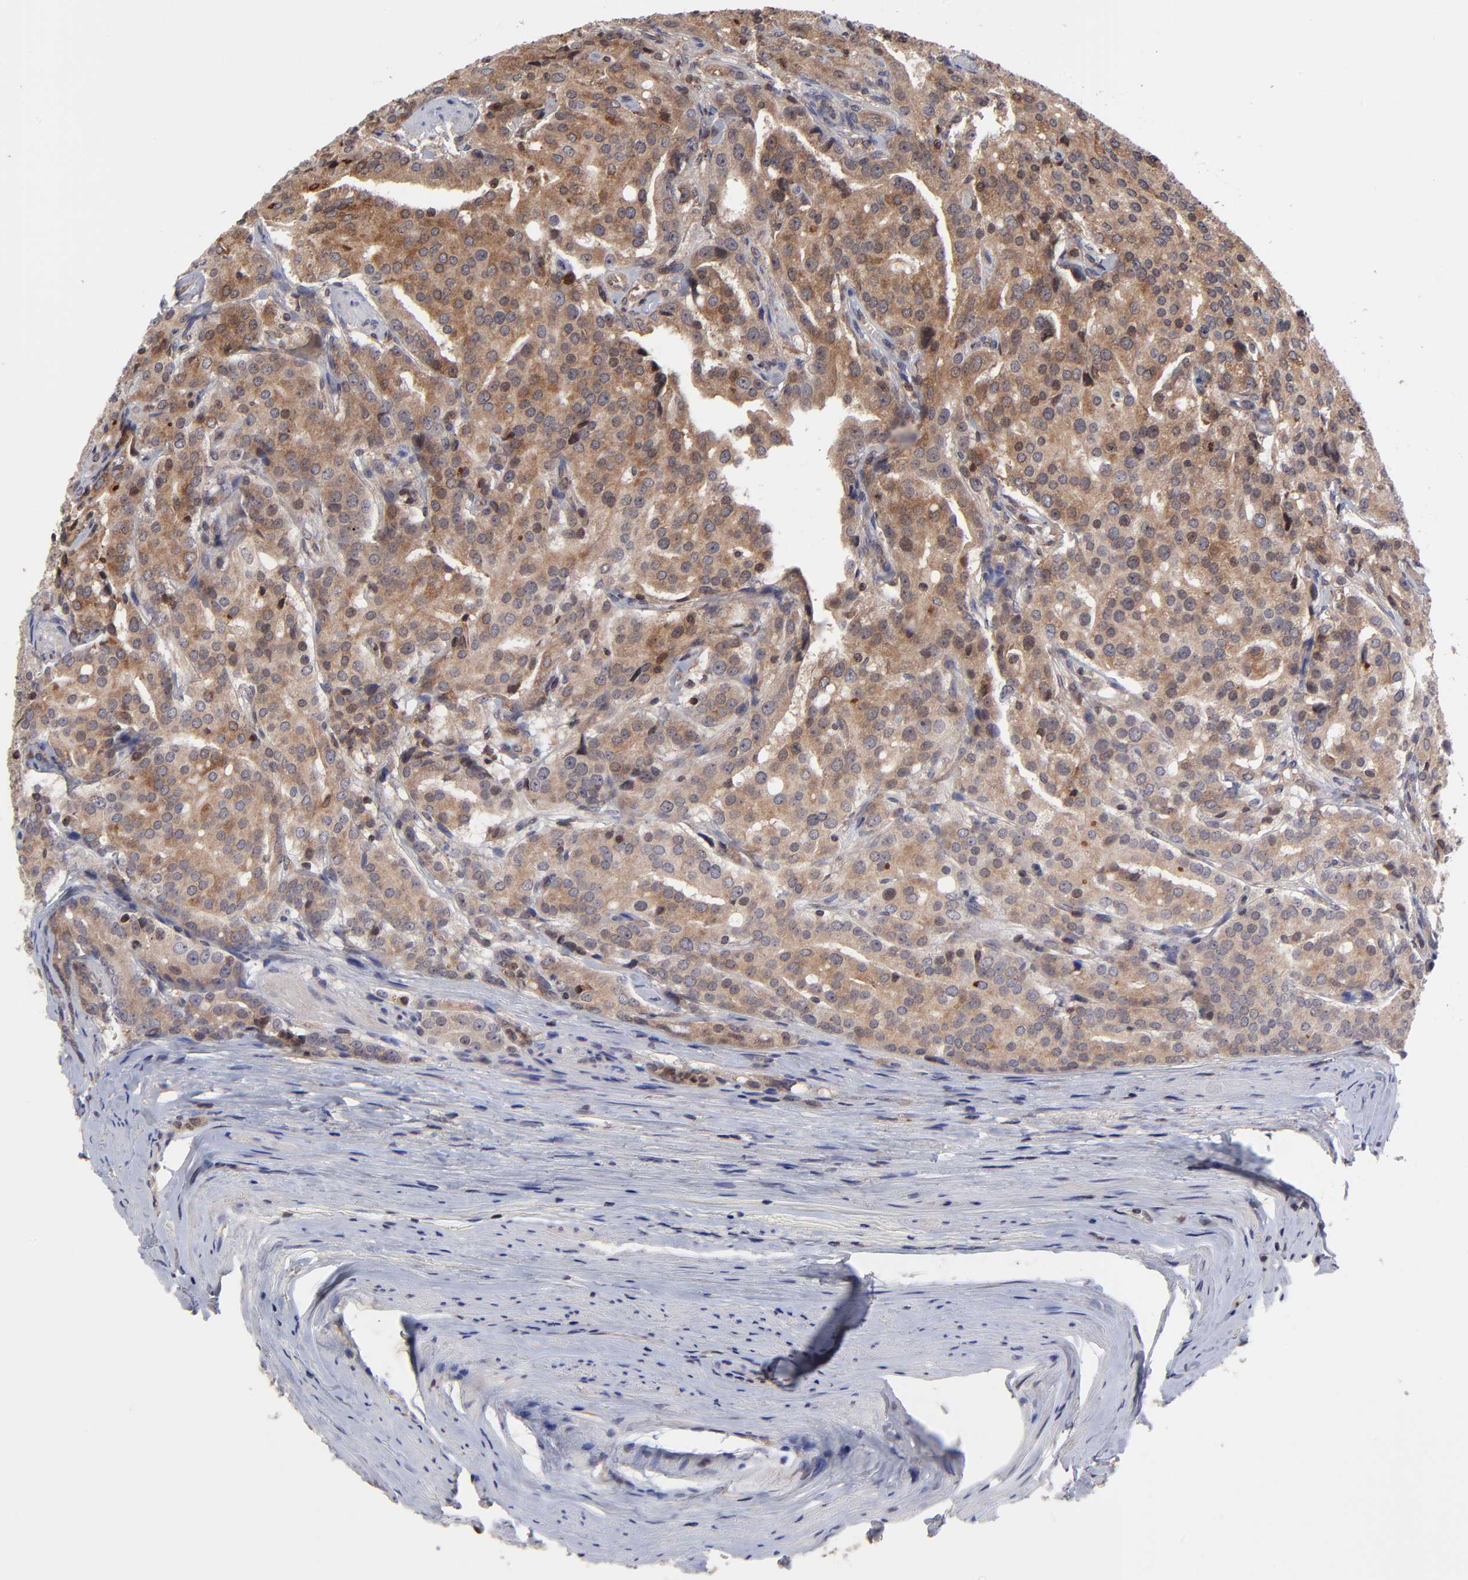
{"staining": {"intensity": "moderate", "quantity": ">75%", "location": "cytoplasmic/membranous"}, "tissue": "prostate cancer", "cell_type": "Tumor cells", "image_type": "cancer", "snomed": [{"axis": "morphology", "description": "Adenocarcinoma, Medium grade"}, {"axis": "topography", "description": "Prostate"}], "caption": "The immunohistochemical stain highlights moderate cytoplasmic/membranous positivity in tumor cells of prostate adenocarcinoma (medium-grade) tissue.", "gene": "UBE2L6", "patient": {"sex": "male", "age": 72}}